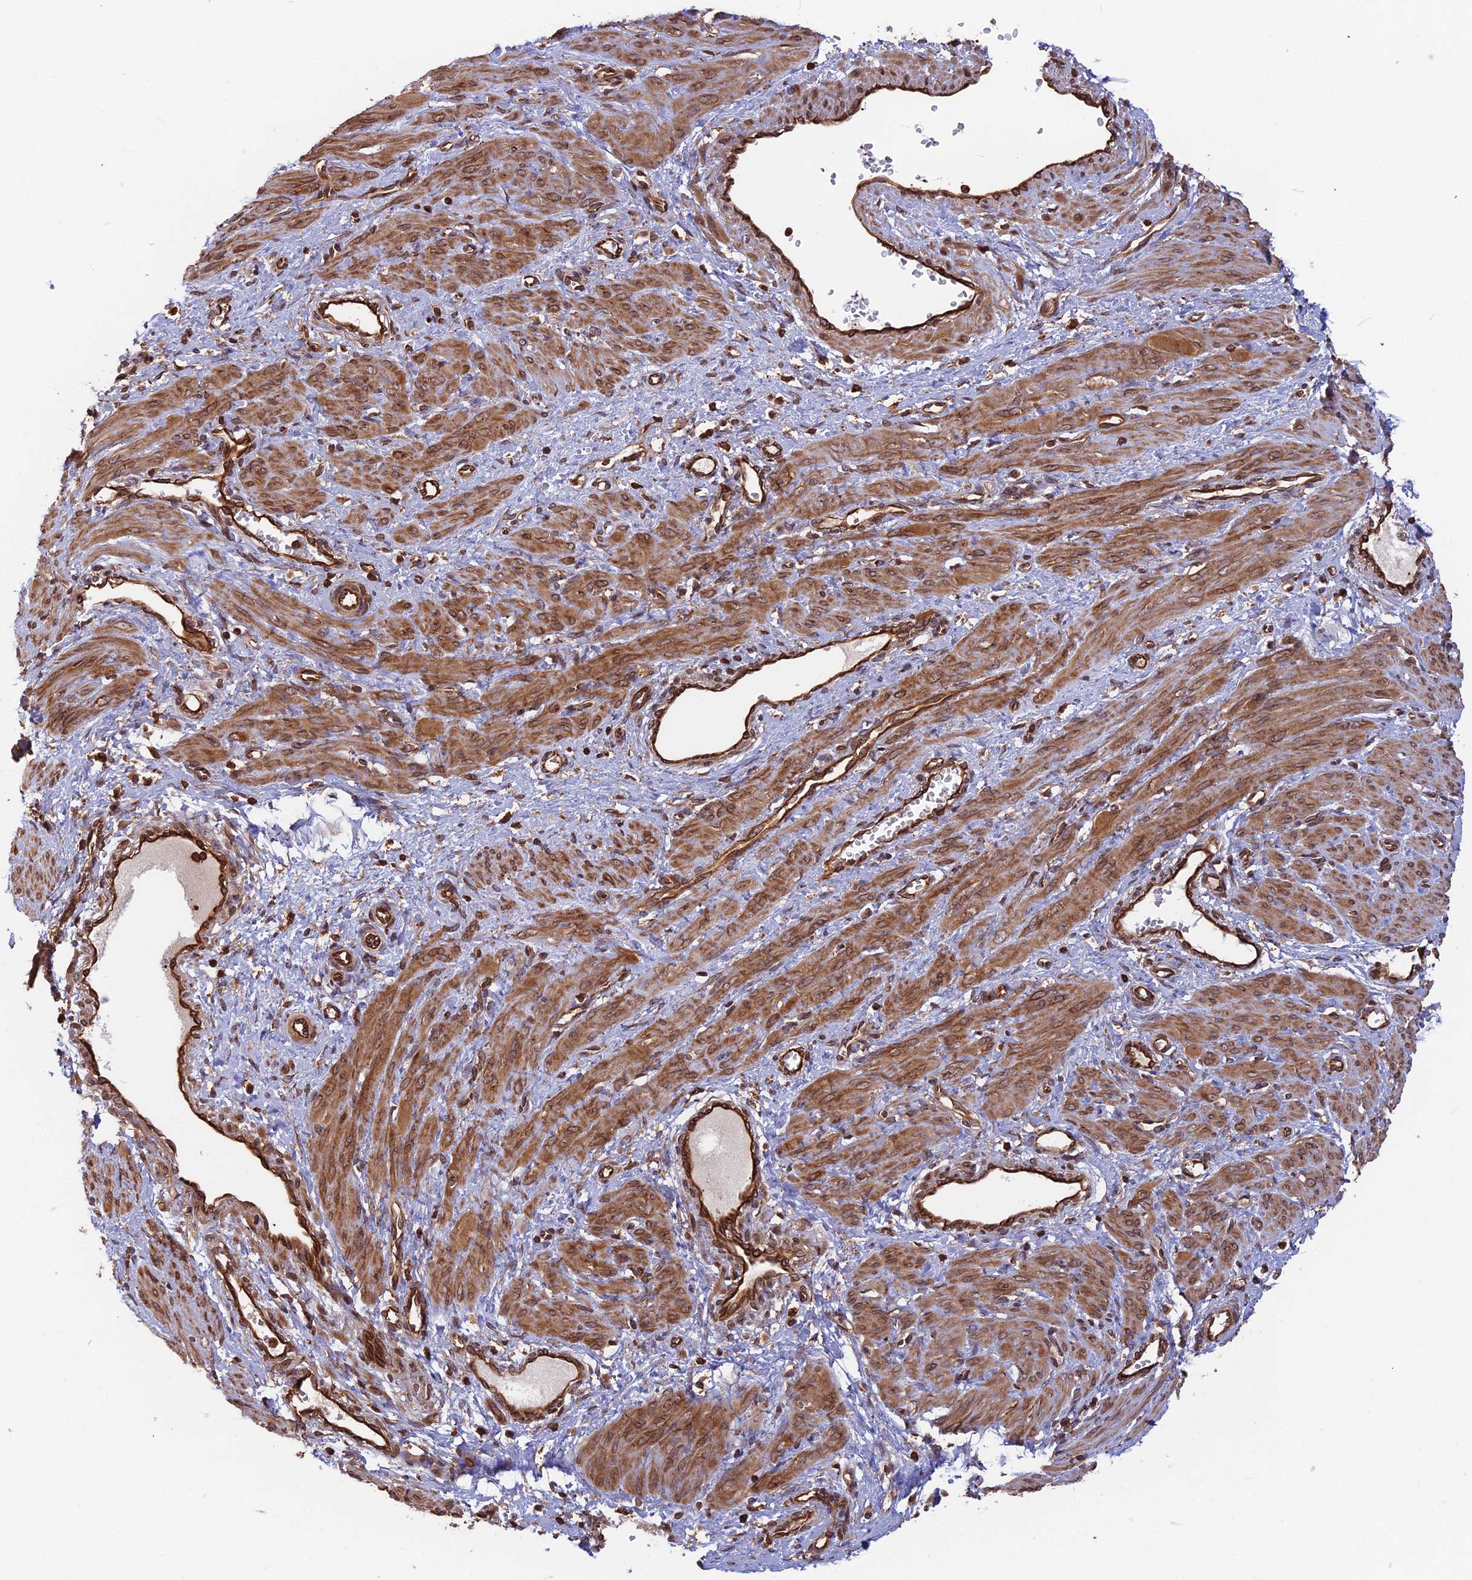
{"staining": {"intensity": "moderate", "quantity": ">75%", "location": "cytoplasmic/membranous"}, "tissue": "smooth muscle", "cell_type": "Smooth muscle cells", "image_type": "normal", "snomed": [{"axis": "morphology", "description": "Normal tissue, NOS"}, {"axis": "topography", "description": "Endometrium"}], "caption": "An IHC histopathology image of normal tissue is shown. Protein staining in brown labels moderate cytoplasmic/membranous positivity in smooth muscle within smooth muscle cells. The staining was performed using DAB (3,3'-diaminobenzidine) to visualize the protein expression in brown, while the nuclei were stained in blue with hematoxylin (Magnification: 20x).", "gene": "WDR1", "patient": {"sex": "female", "age": 33}}